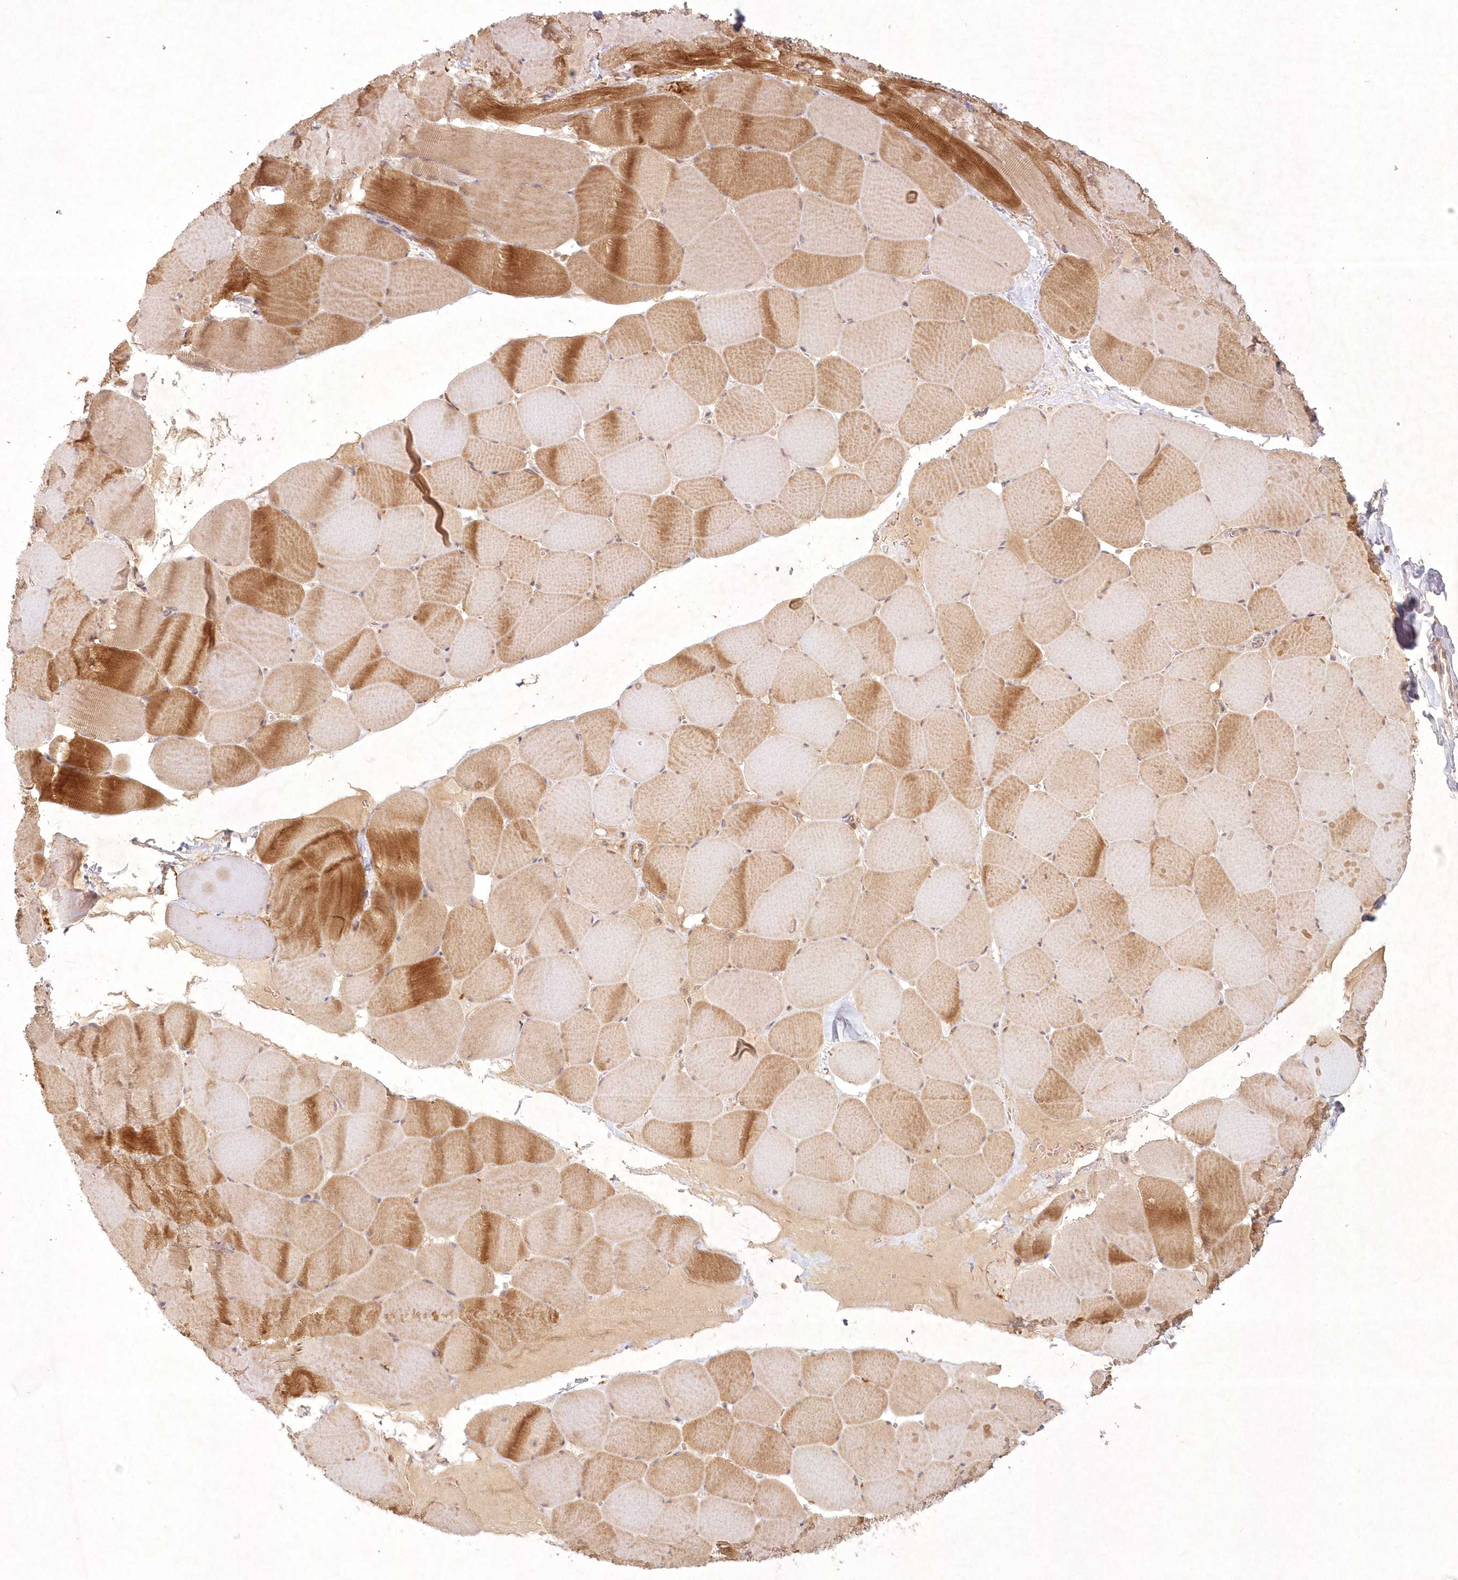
{"staining": {"intensity": "moderate", "quantity": ">75%", "location": "cytoplasmic/membranous"}, "tissue": "skeletal muscle", "cell_type": "Myocytes", "image_type": "normal", "snomed": [{"axis": "morphology", "description": "Normal tissue, NOS"}, {"axis": "topography", "description": "Skeletal muscle"}], "caption": "Immunohistochemical staining of benign human skeletal muscle reveals medium levels of moderate cytoplasmic/membranous expression in about >75% of myocytes. (DAB (3,3'-diaminobenzidine) = brown stain, brightfield microscopy at high magnification).", "gene": "TOGARAM2", "patient": {"sex": "male", "age": 62}}